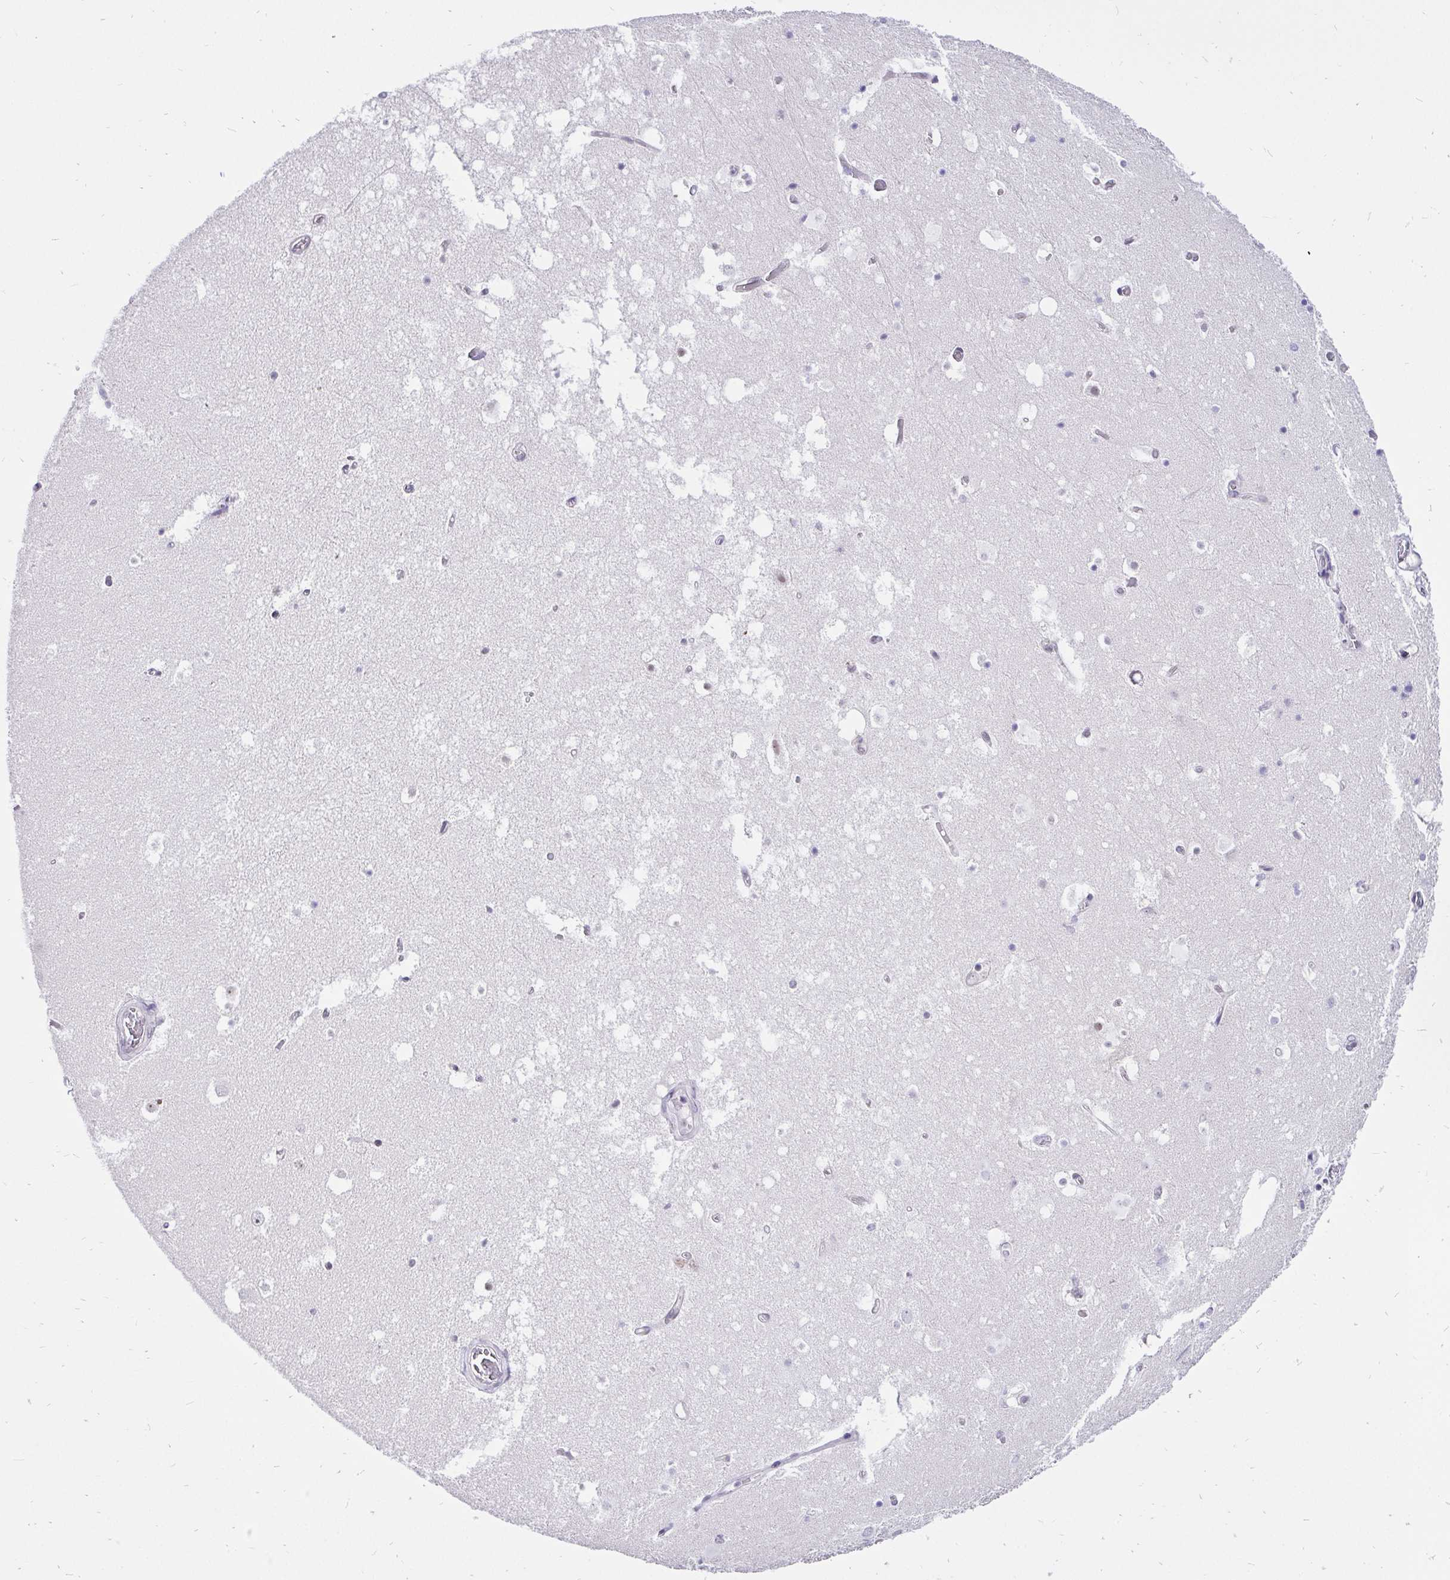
{"staining": {"intensity": "negative", "quantity": "none", "location": "none"}, "tissue": "hippocampus", "cell_type": "Glial cells", "image_type": "normal", "snomed": [{"axis": "morphology", "description": "Normal tissue, NOS"}, {"axis": "topography", "description": "Hippocampus"}], "caption": "This is an IHC histopathology image of unremarkable human hippocampus. There is no expression in glial cells.", "gene": "ZNF860", "patient": {"sex": "female", "age": 52}}